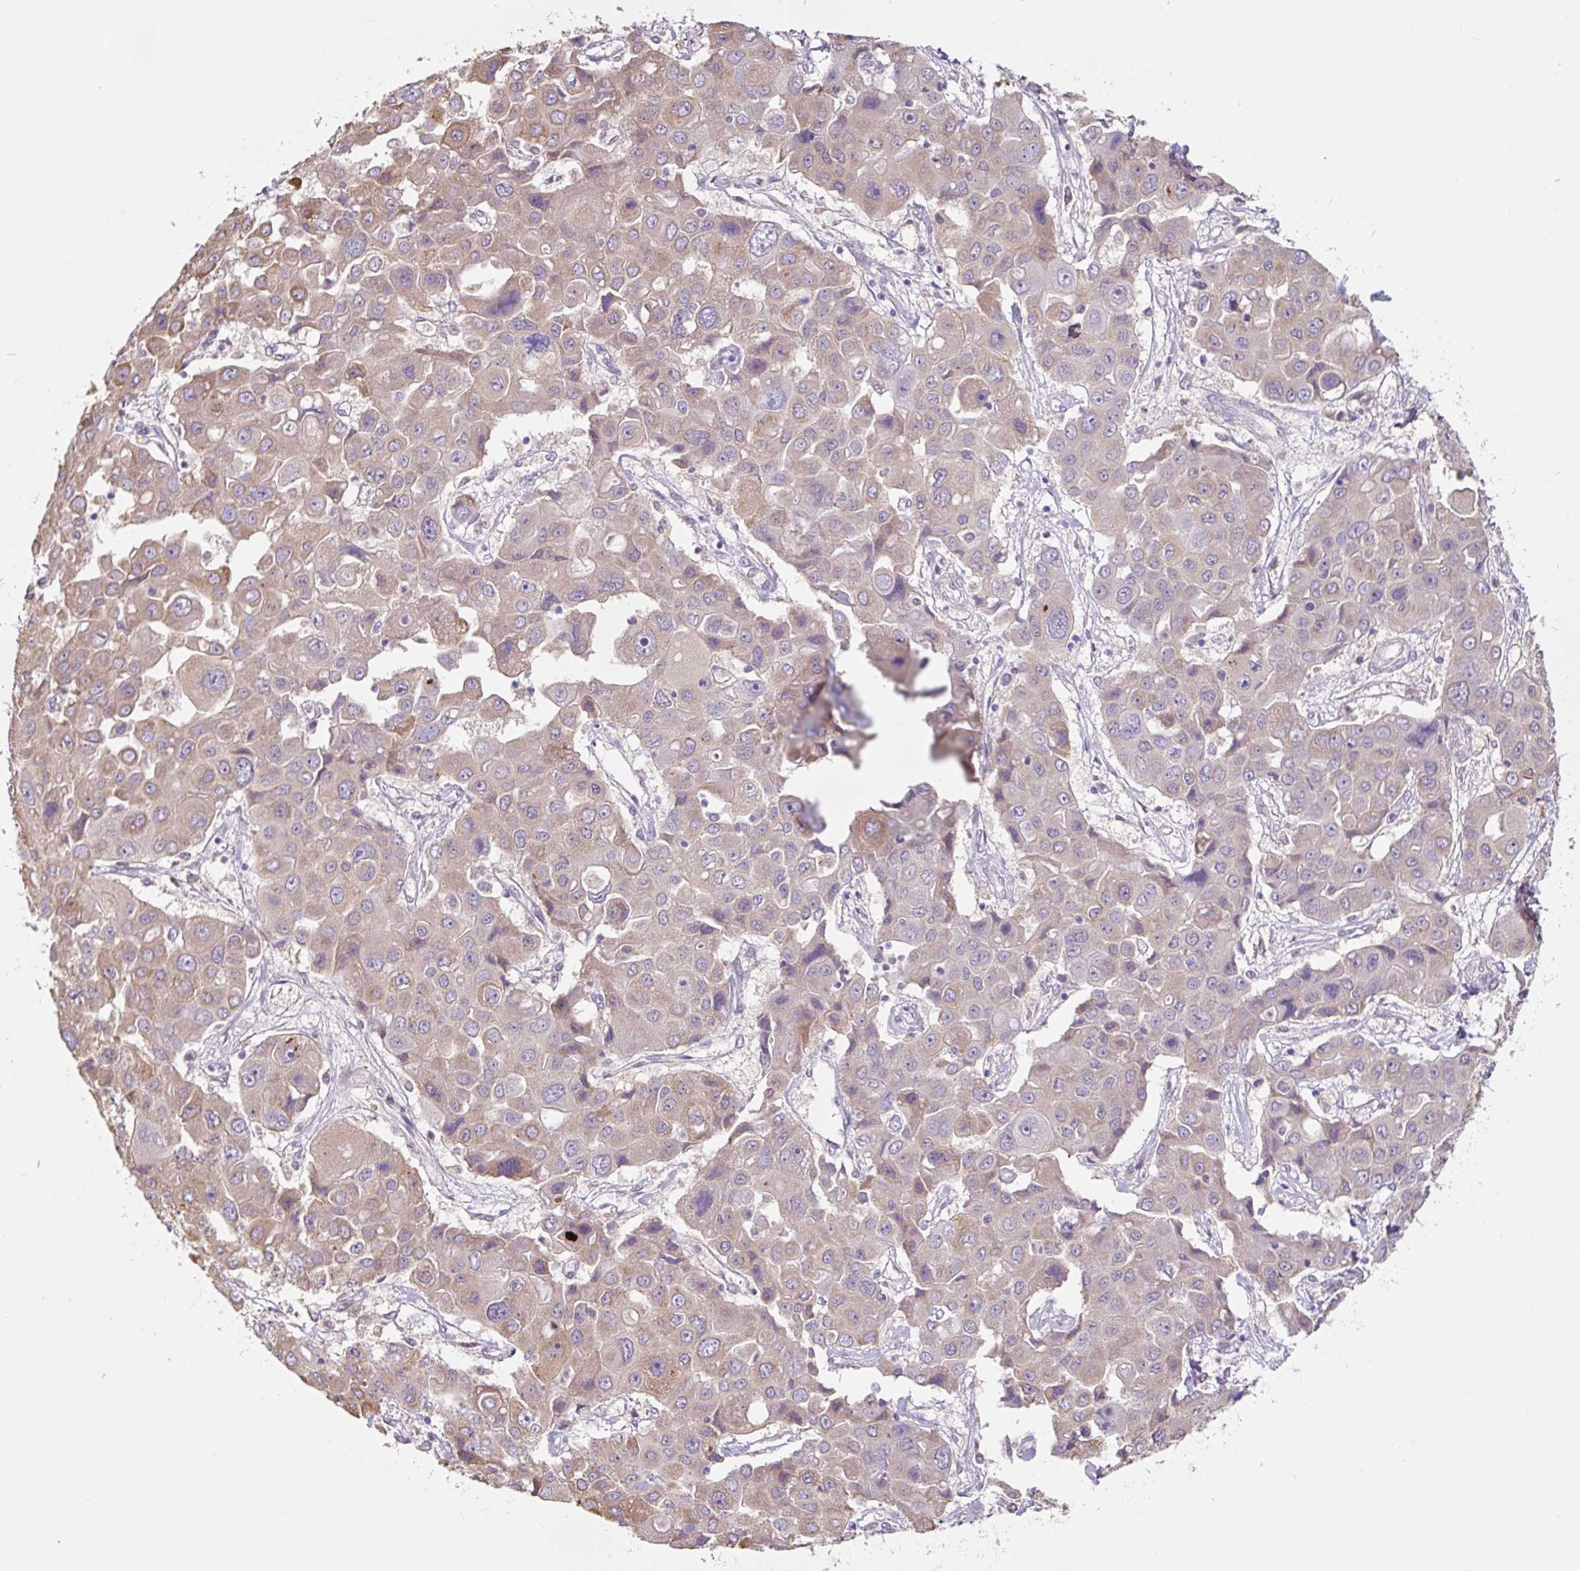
{"staining": {"intensity": "weak", "quantity": "<25%", "location": "cytoplasmic/membranous"}, "tissue": "liver cancer", "cell_type": "Tumor cells", "image_type": "cancer", "snomed": [{"axis": "morphology", "description": "Cholangiocarcinoma"}, {"axis": "topography", "description": "Liver"}], "caption": "A photomicrograph of human liver cancer (cholangiocarcinoma) is negative for staining in tumor cells.", "gene": "ASRGL1", "patient": {"sex": "male", "age": 67}}